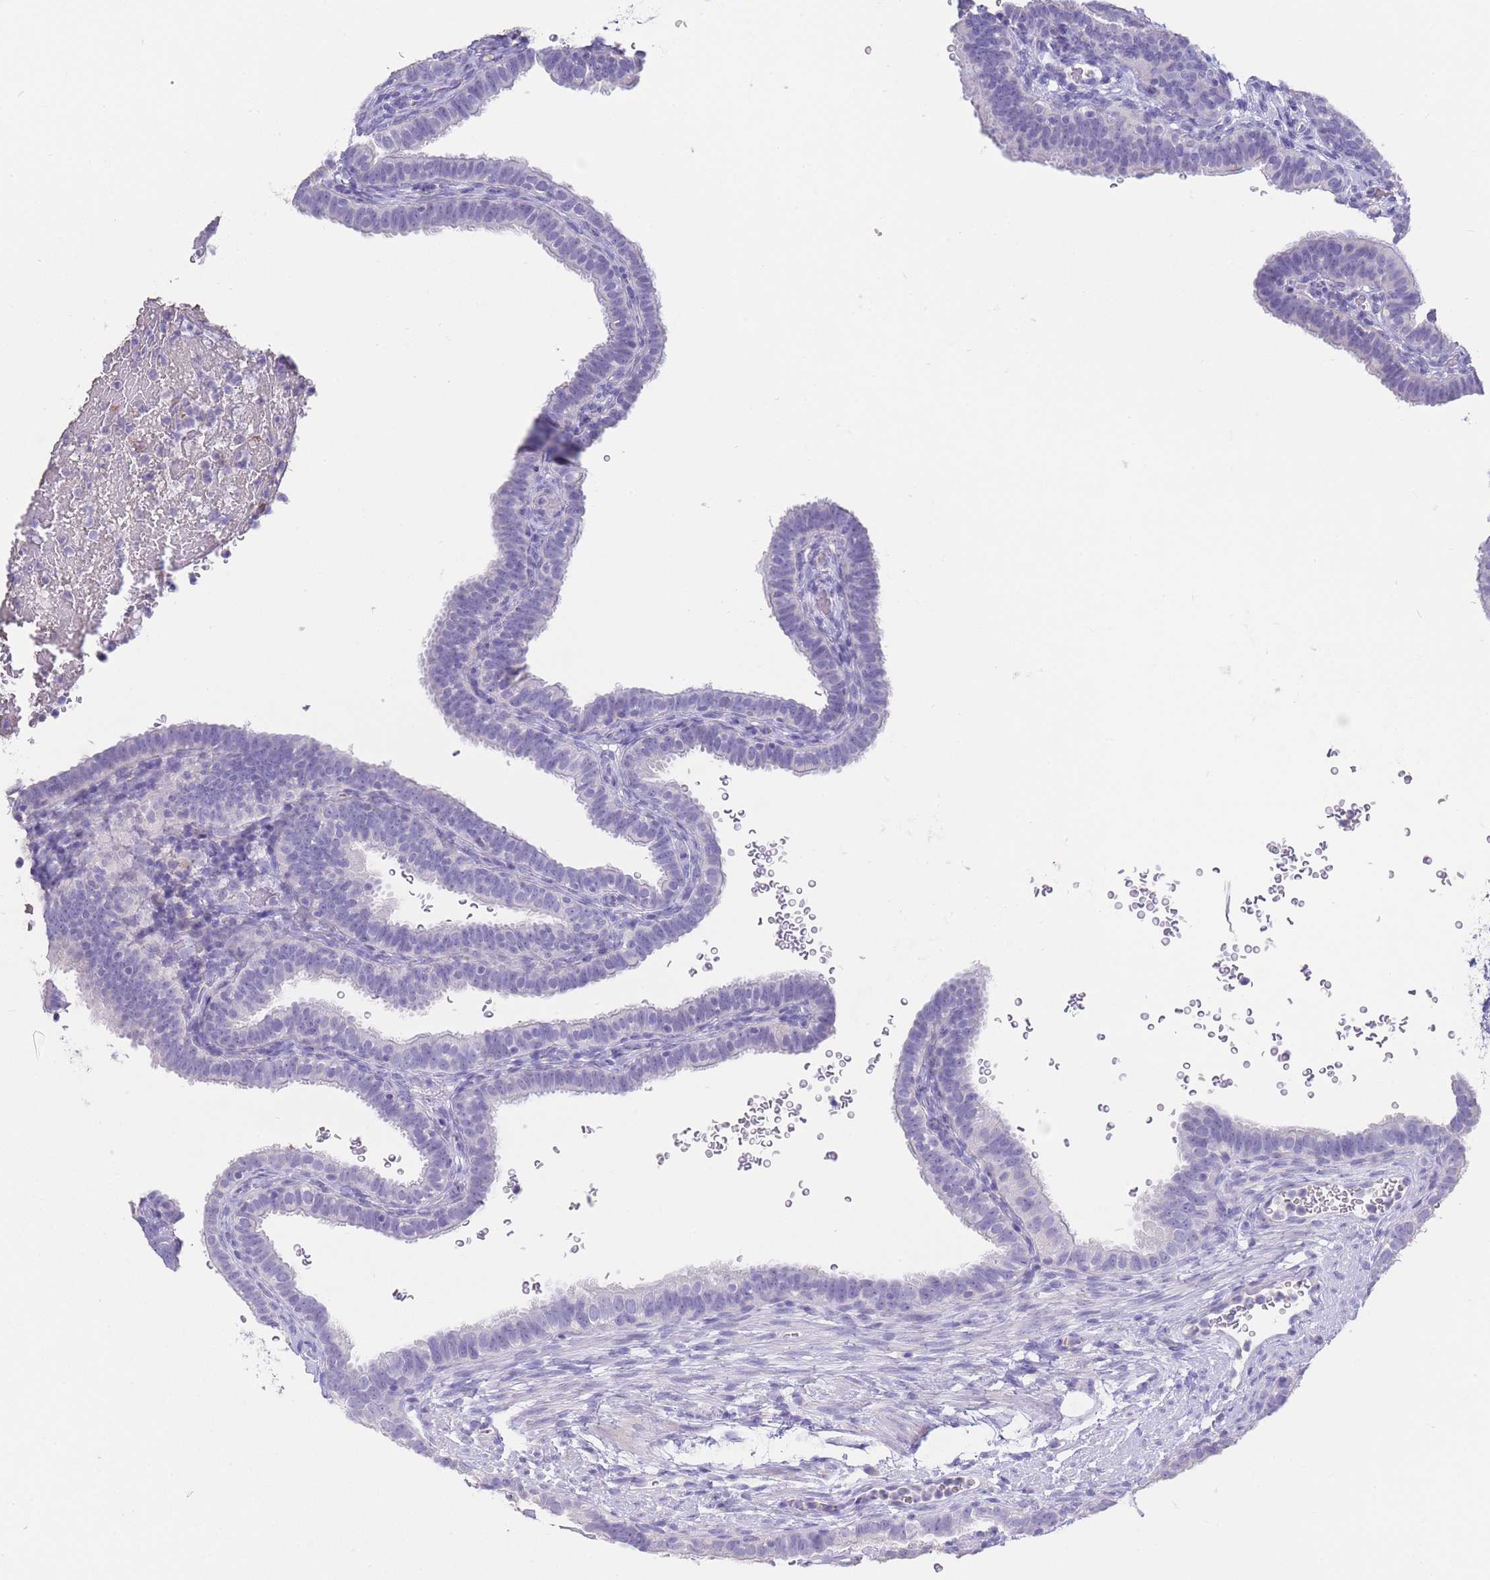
{"staining": {"intensity": "negative", "quantity": "none", "location": "none"}, "tissue": "fallopian tube", "cell_type": "Glandular cells", "image_type": "normal", "snomed": [{"axis": "morphology", "description": "Normal tissue, NOS"}, {"axis": "topography", "description": "Fallopian tube"}], "caption": "Immunohistochemistry image of normal human fallopian tube stained for a protein (brown), which displays no staining in glandular cells.", "gene": "CD37", "patient": {"sex": "female", "age": 41}}